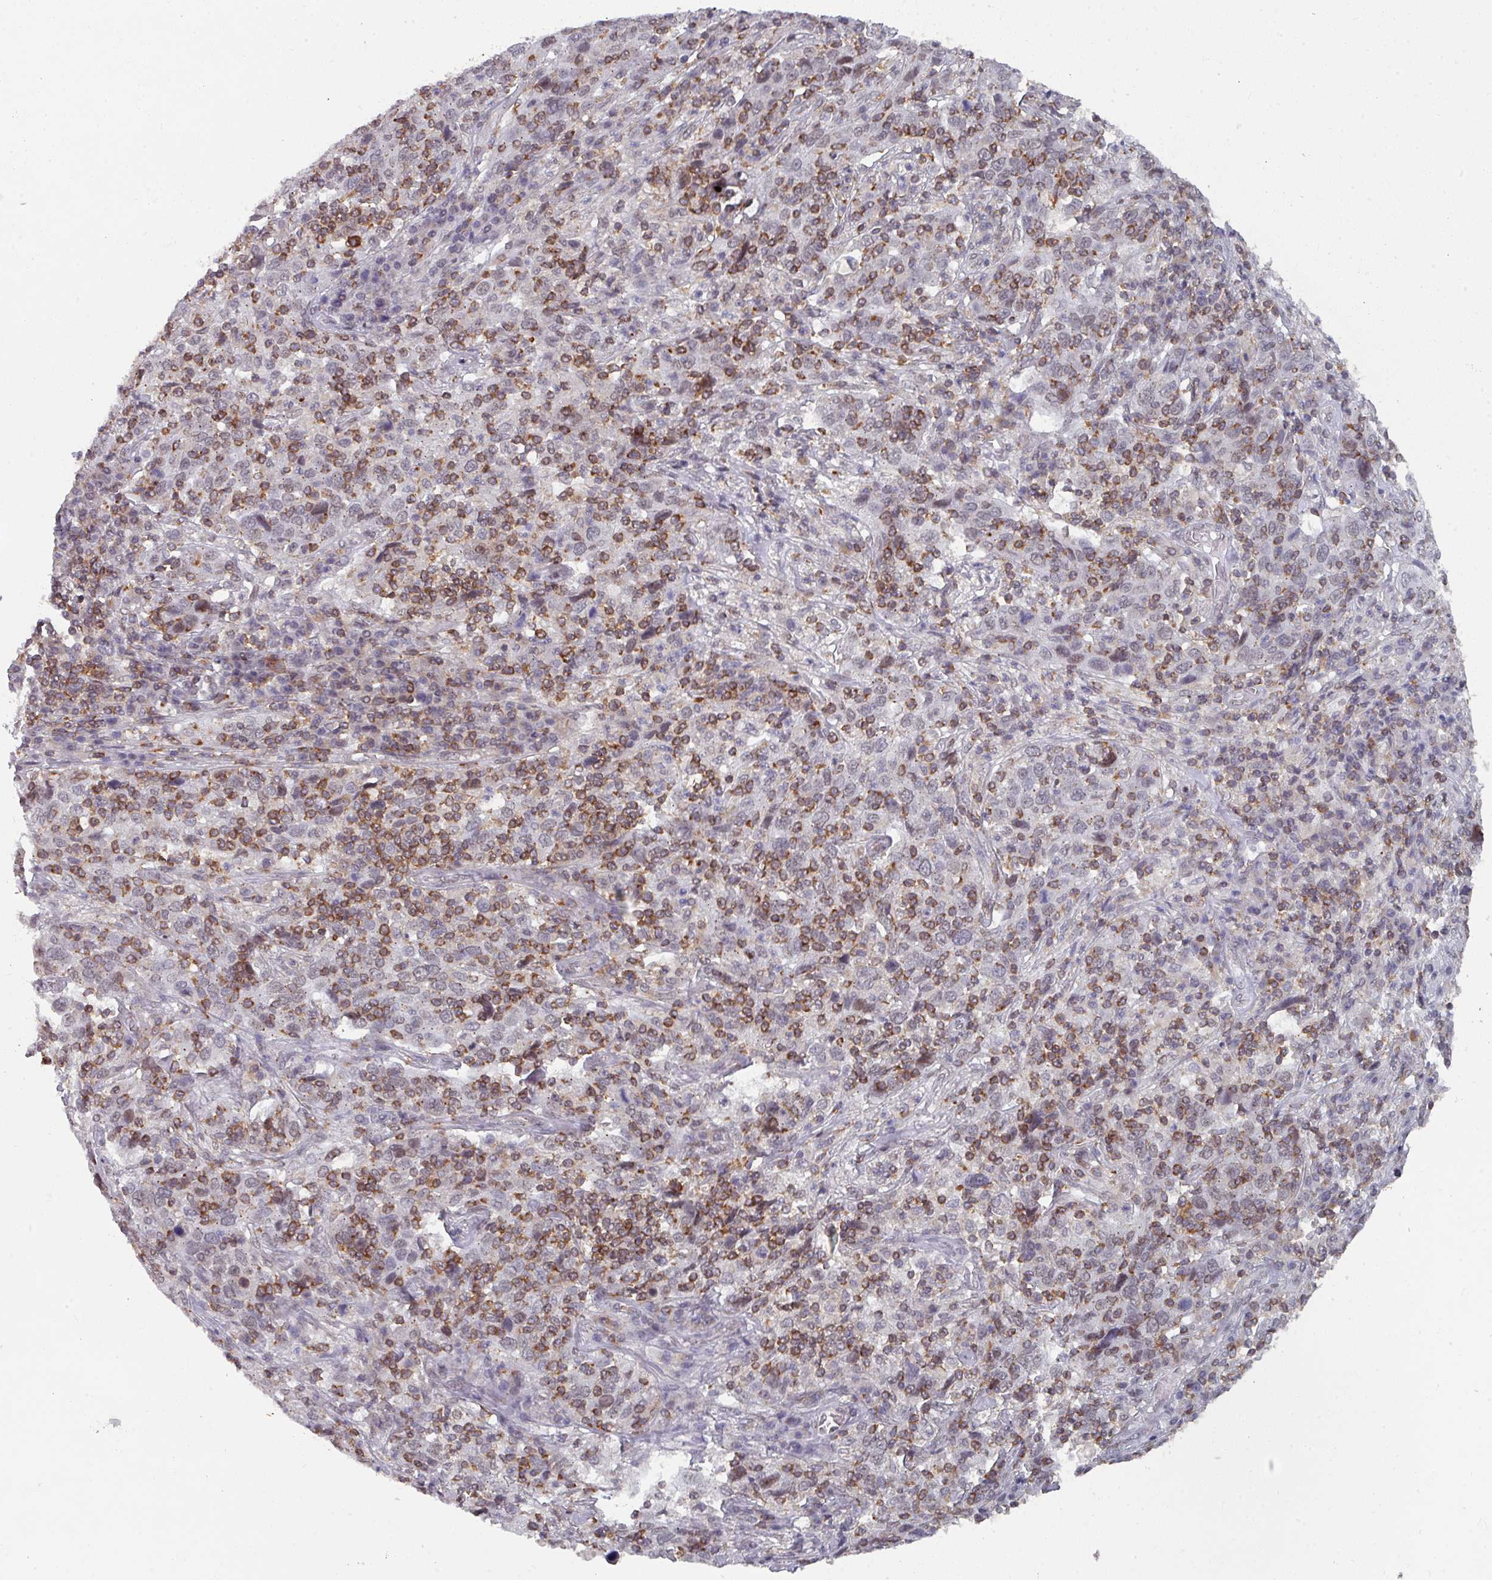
{"staining": {"intensity": "negative", "quantity": "none", "location": "none"}, "tissue": "cervical cancer", "cell_type": "Tumor cells", "image_type": "cancer", "snomed": [{"axis": "morphology", "description": "Squamous cell carcinoma, NOS"}, {"axis": "topography", "description": "Cervix"}], "caption": "Tumor cells show no significant protein positivity in cervical cancer.", "gene": "RASAL3", "patient": {"sex": "female", "age": 46}}